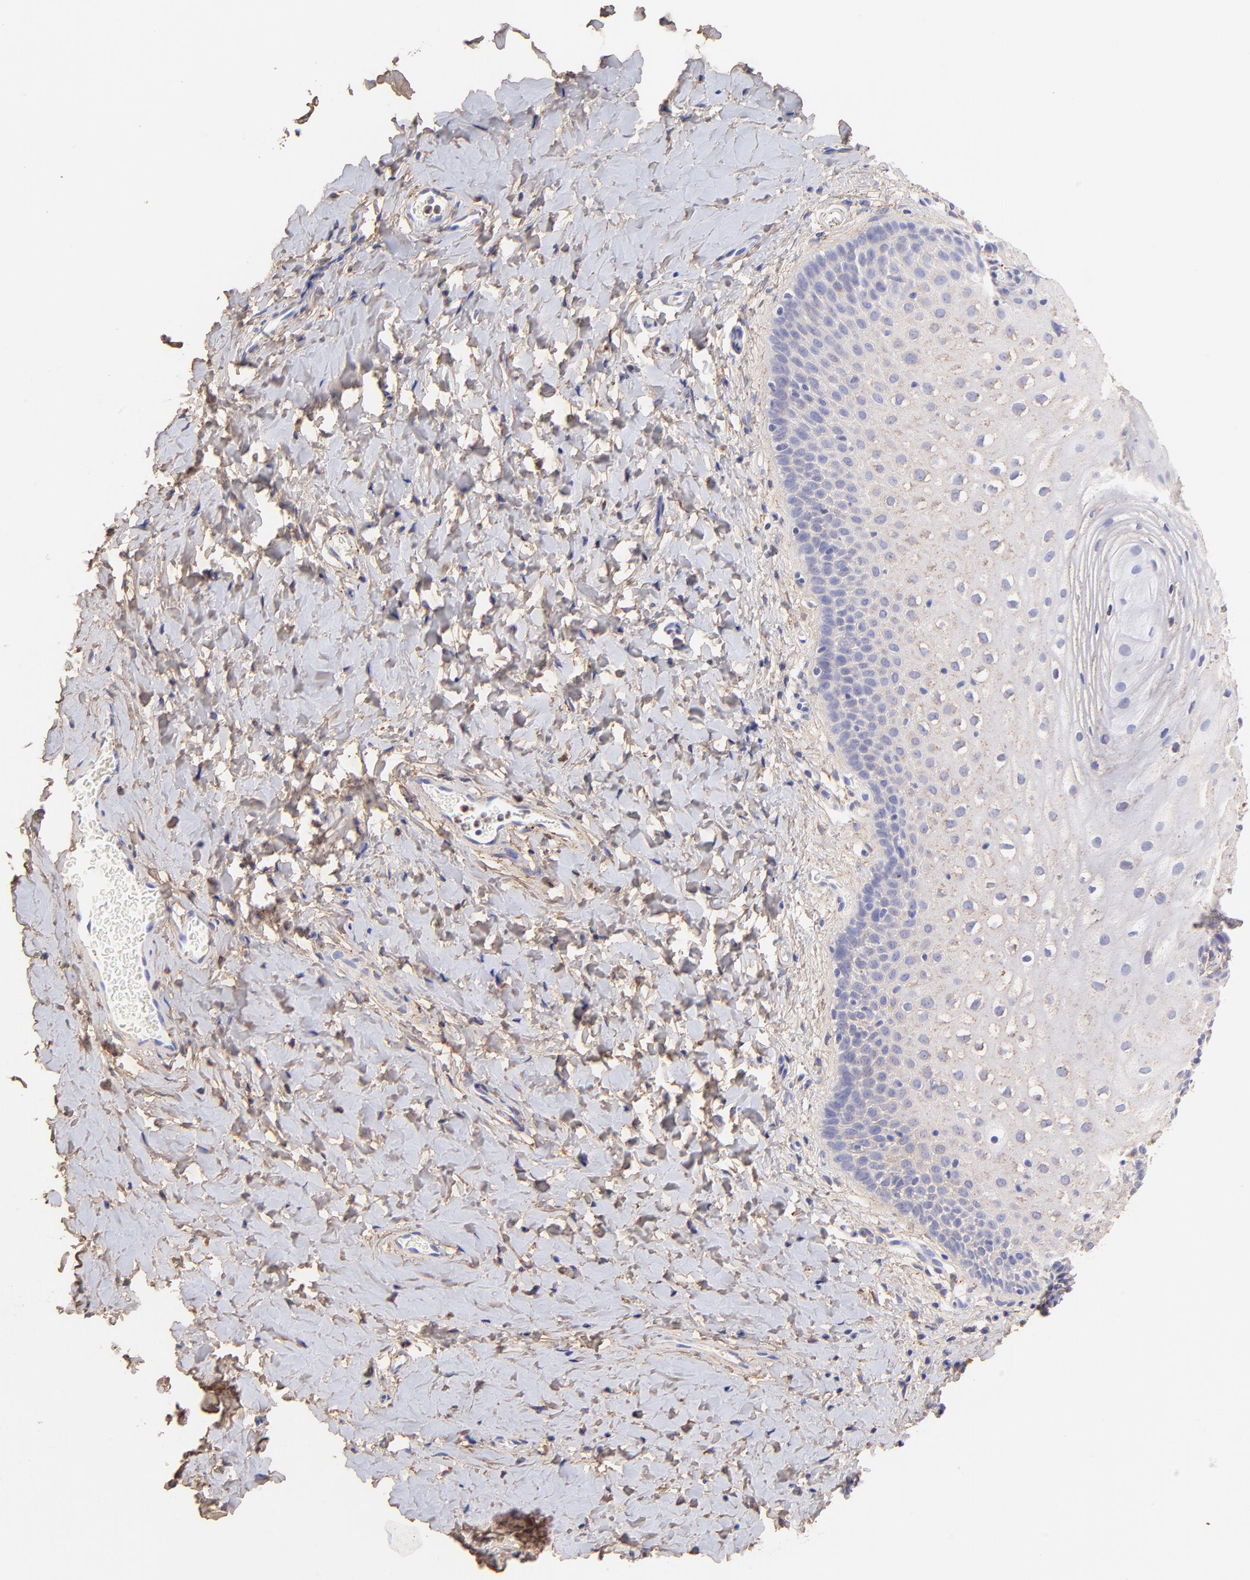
{"staining": {"intensity": "weak", "quantity": ">75%", "location": "cytoplasmic/membranous"}, "tissue": "vagina", "cell_type": "Squamous epithelial cells", "image_type": "normal", "snomed": [{"axis": "morphology", "description": "Normal tissue, NOS"}, {"axis": "topography", "description": "Vagina"}], "caption": "Squamous epithelial cells reveal low levels of weak cytoplasmic/membranous staining in approximately >75% of cells in unremarkable vagina.", "gene": "BGN", "patient": {"sex": "female", "age": 55}}